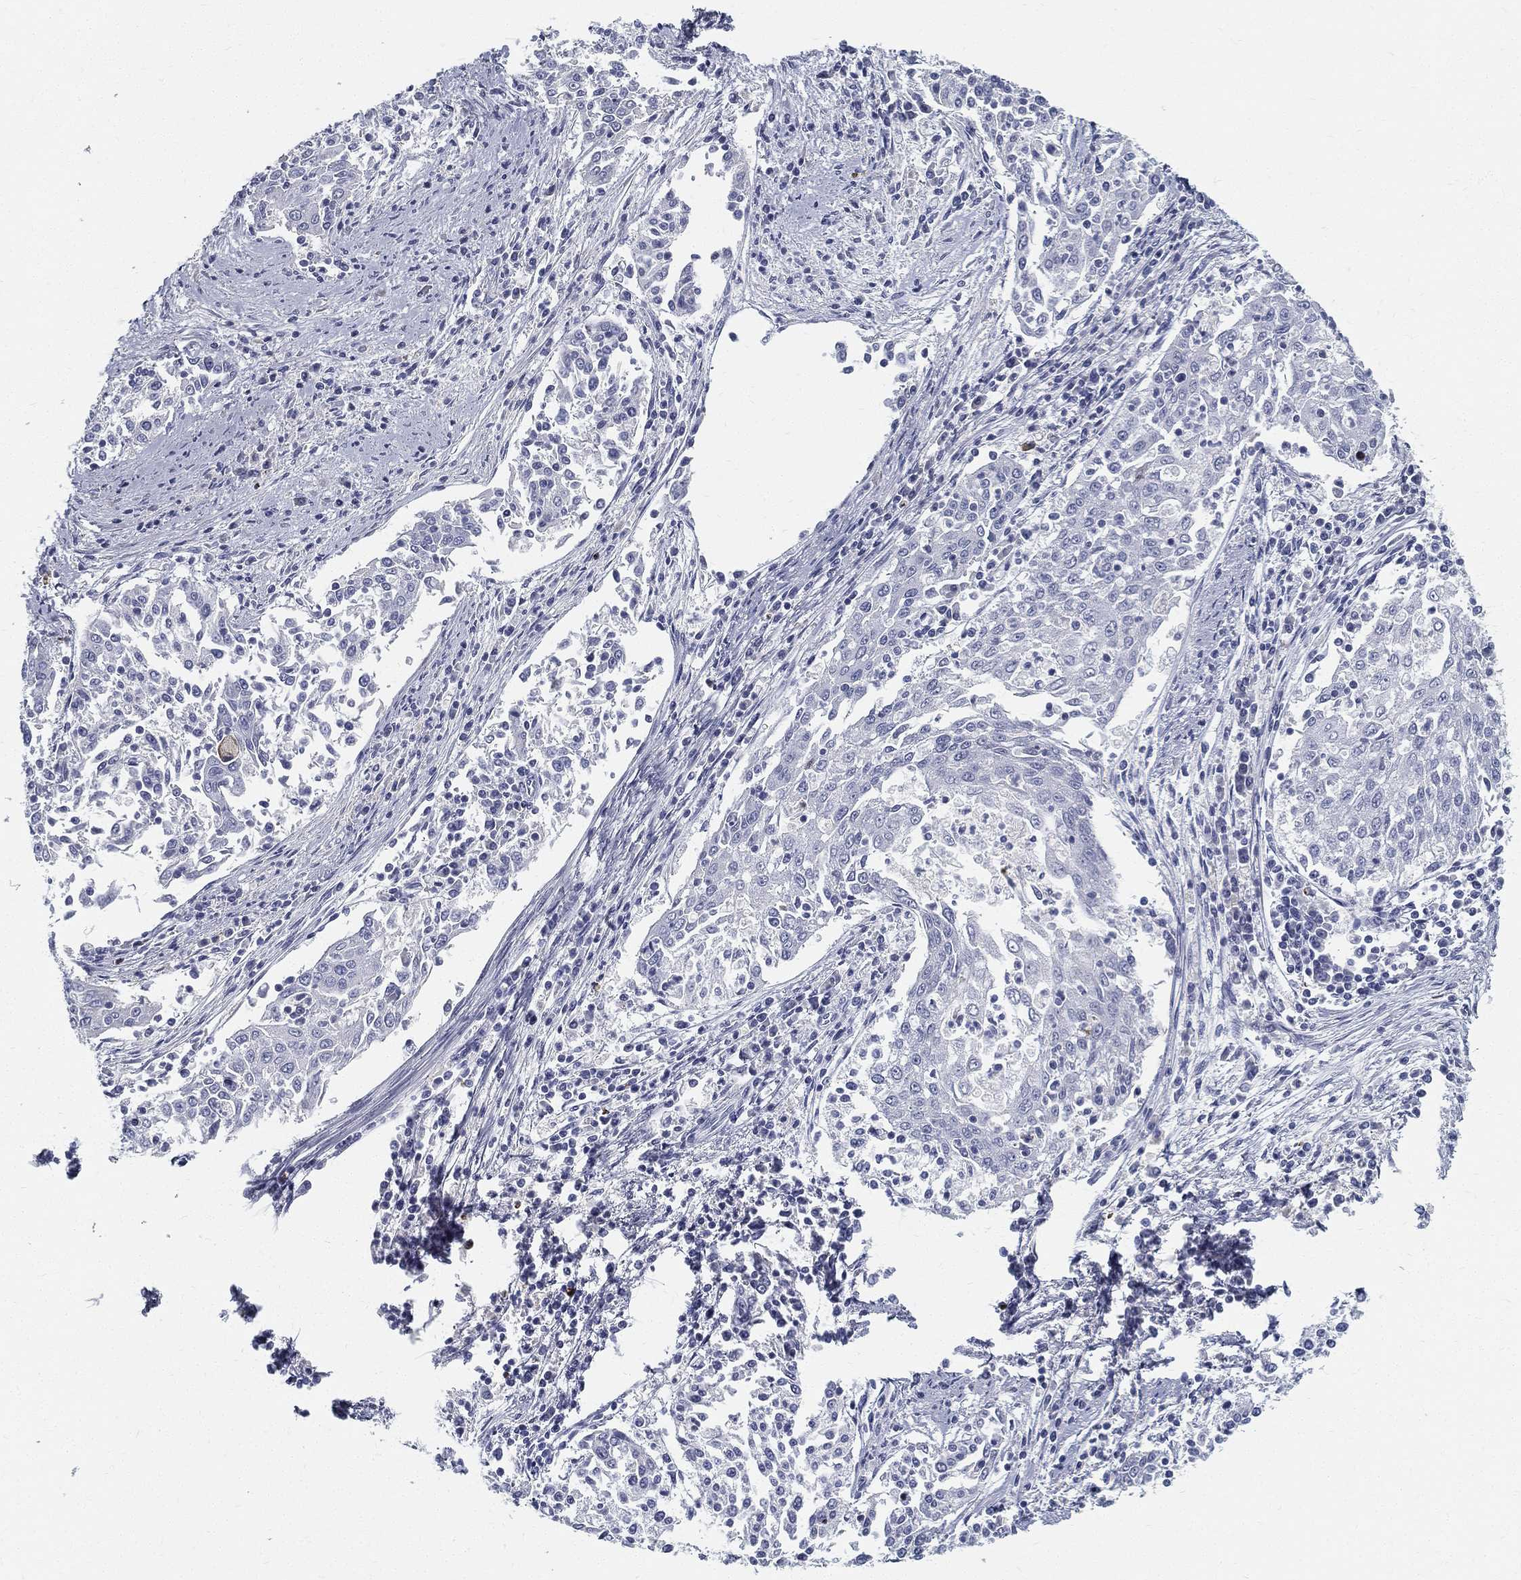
{"staining": {"intensity": "negative", "quantity": "none", "location": "none"}, "tissue": "cervical cancer", "cell_type": "Tumor cells", "image_type": "cancer", "snomed": [{"axis": "morphology", "description": "Squamous cell carcinoma, NOS"}, {"axis": "topography", "description": "Cervix"}], "caption": "There is no significant positivity in tumor cells of cervical cancer.", "gene": "SPPL2C", "patient": {"sex": "female", "age": 41}}